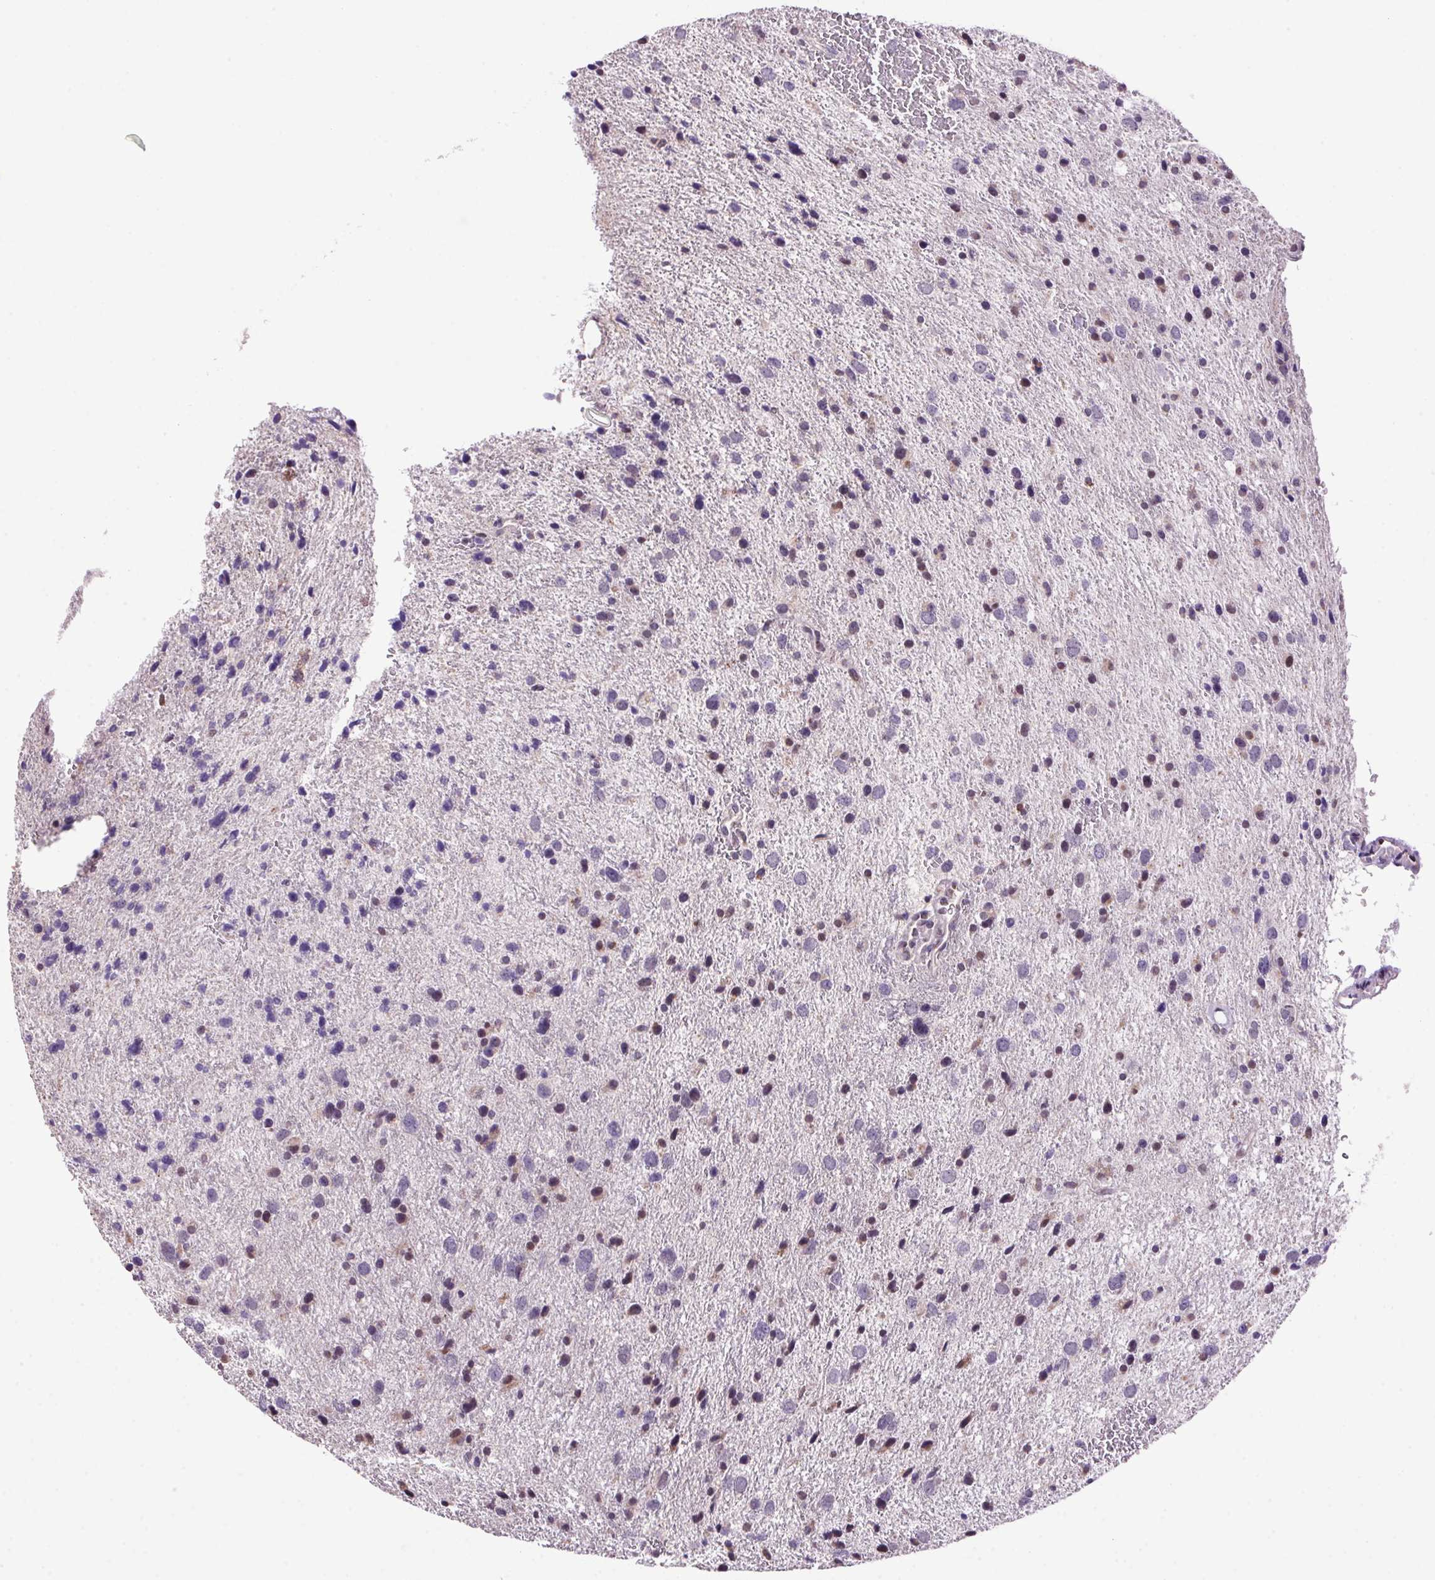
{"staining": {"intensity": "negative", "quantity": "none", "location": "none"}, "tissue": "glioma", "cell_type": "Tumor cells", "image_type": "cancer", "snomed": [{"axis": "morphology", "description": "Glioma, malignant, Low grade"}, {"axis": "topography", "description": "Brain"}], "caption": "DAB immunohistochemical staining of human malignant glioma (low-grade) demonstrates no significant staining in tumor cells.", "gene": "AKR1E2", "patient": {"sex": "female", "age": 55}}